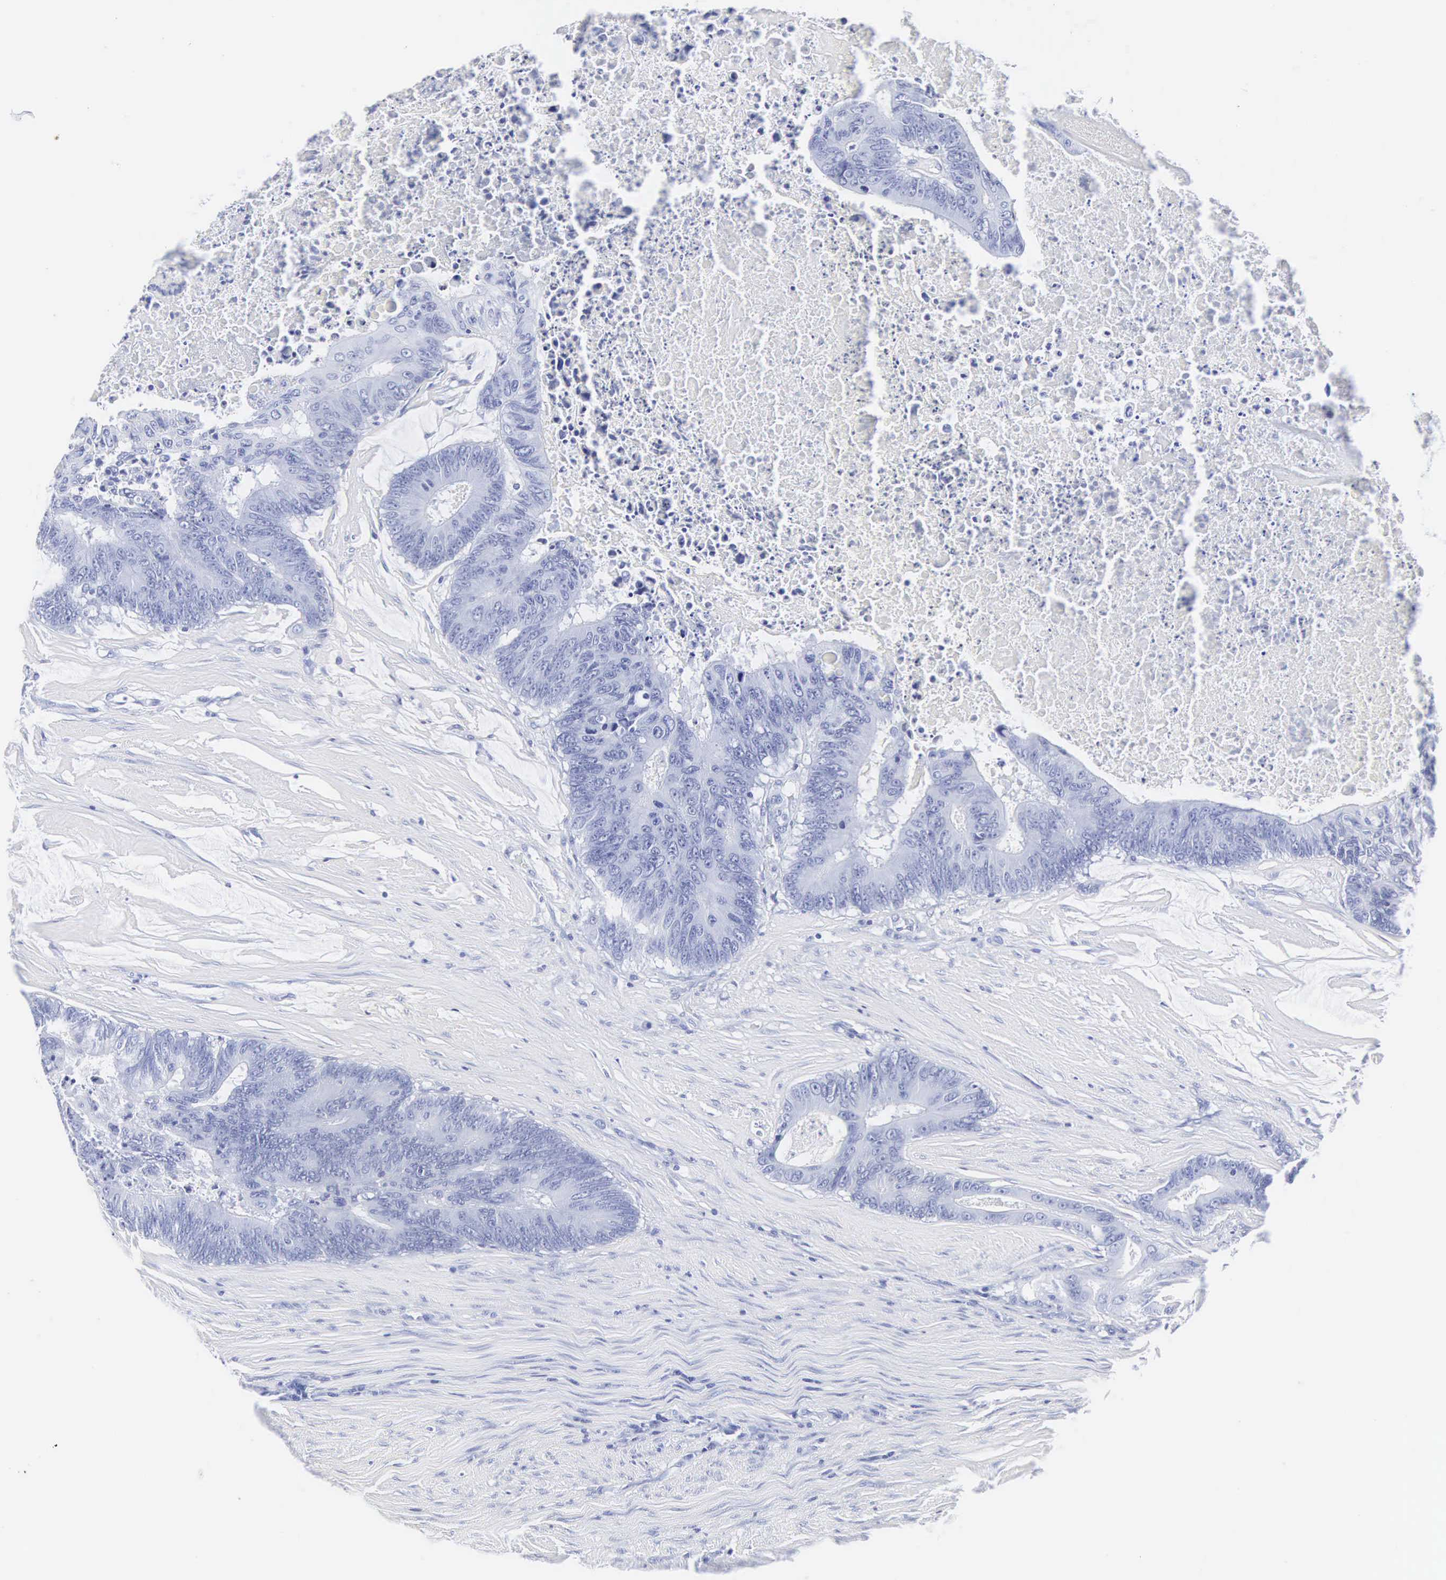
{"staining": {"intensity": "negative", "quantity": "none", "location": "none"}, "tissue": "colorectal cancer", "cell_type": "Tumor cells", "image_type": "cancer", "snomed": [{"axis": "morphology", "description": "Adenocarcinoma, NOS"}, {"axis": "topography", "description": "Colon"}], "caption": "Immunohistochemistry (IHC) histopathology image of neoplastic tissue: colorectal cancer (adenocarcinoma) stained with DAB demonstrates no significant protein positivity in tumor cells.", "gene": "INS", "patient": {"sex": "male", "age": 65}}